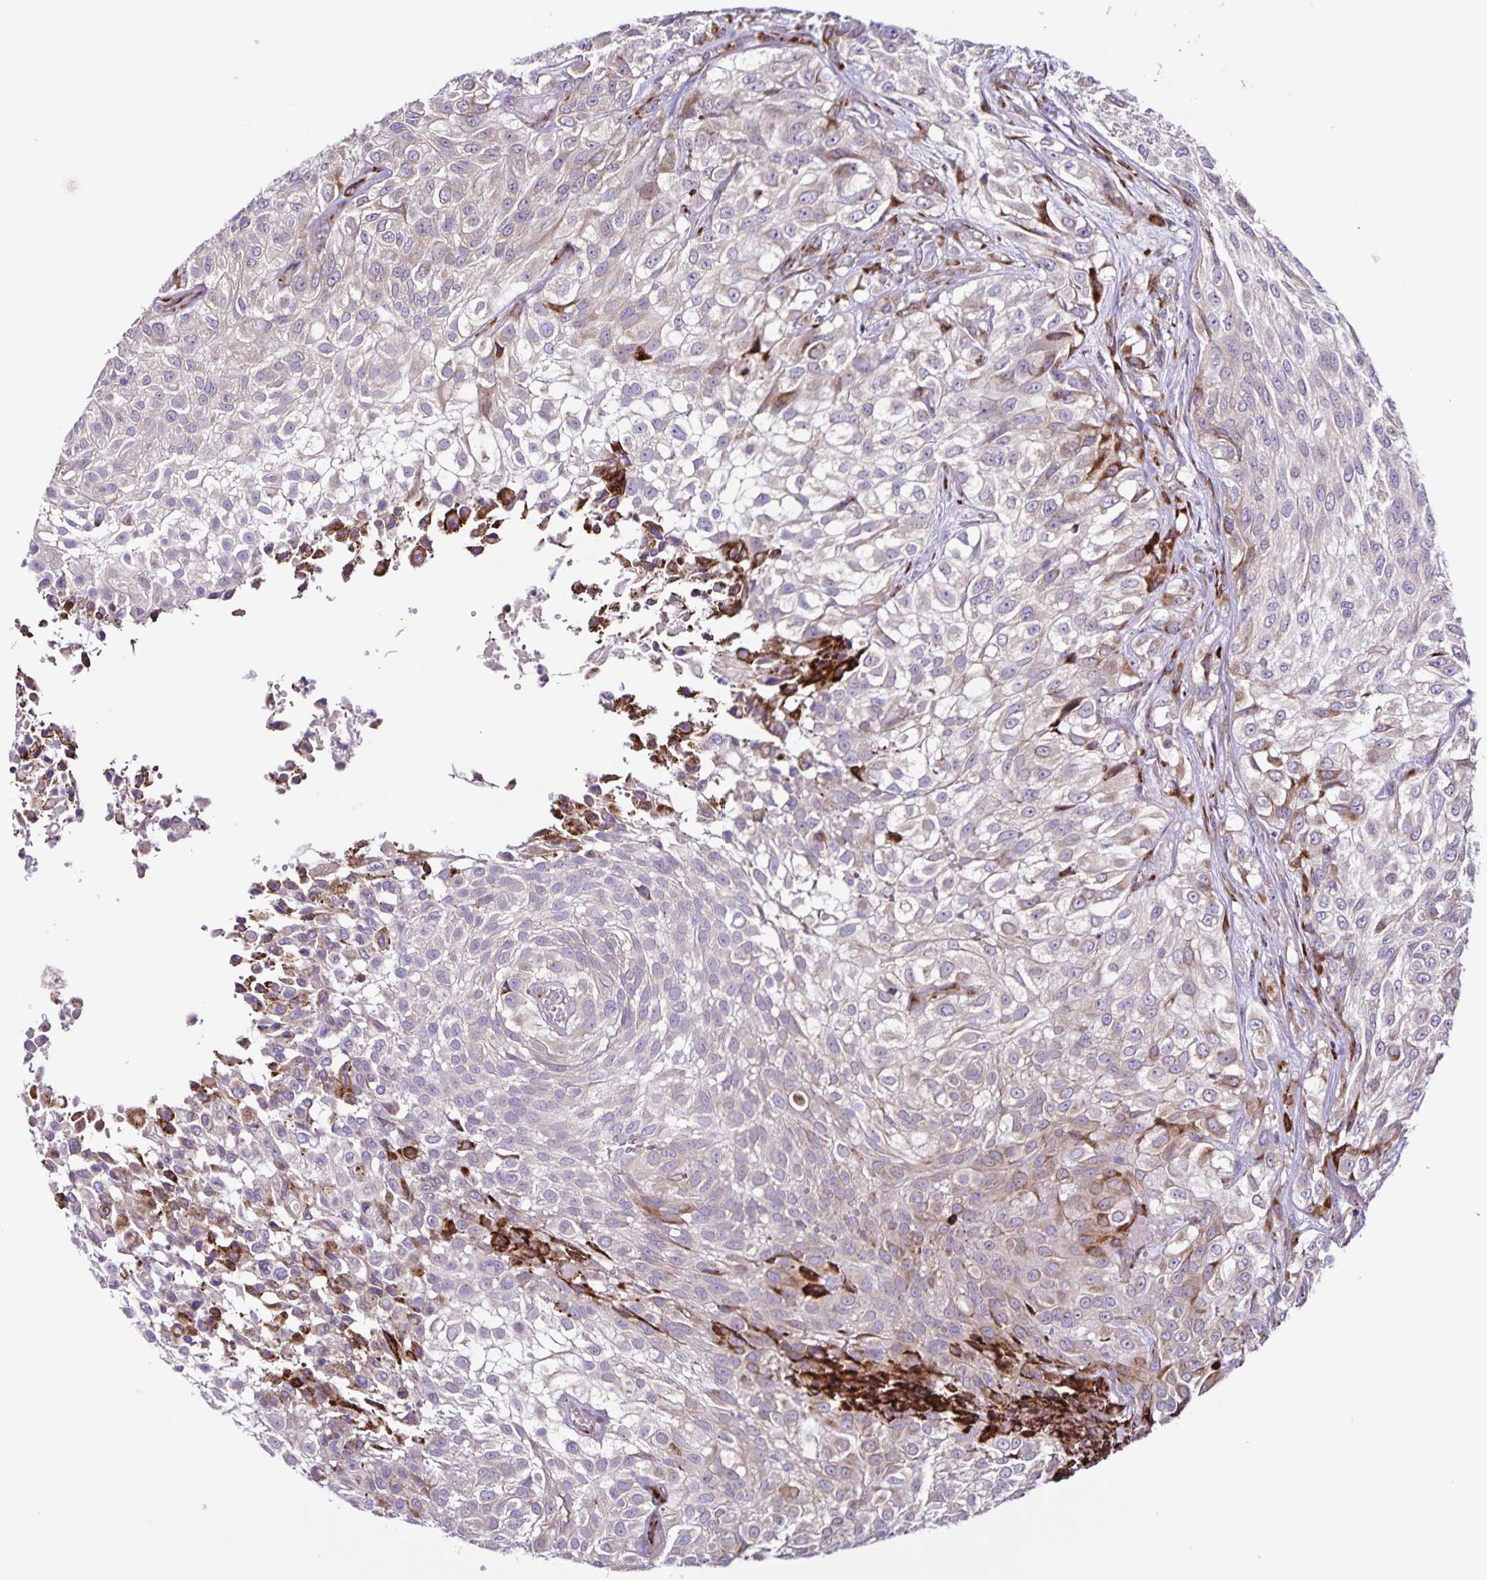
{"staining": {"intensity": "weak", "quantity": "25%-75%", "location": "cytoplasmic/membranous"}, "tissue": "urothelial cancer", "cell_type": "Tumor cells", "image_type": "cancer", "snomed": [{"axis": "morphology", "description": "Urothelial carcinoma, High grade"}, {"axis": "topography", "description": "Urinary bladder"}], "caption": "Immunohistochemistry (IHC) photomicrograph of neoplastic tissue: human urothelial carcinoma (high-grade) stained using immunohistochemistry demonstrates low levels of weak protein expression localized specifically in the cytoplasmic/membranous of tumor cells, appearing as a cytoplasmic/membranous brown color.", "gene": "OSBPL5", "patient": {"sex": "male", "age": 56}}